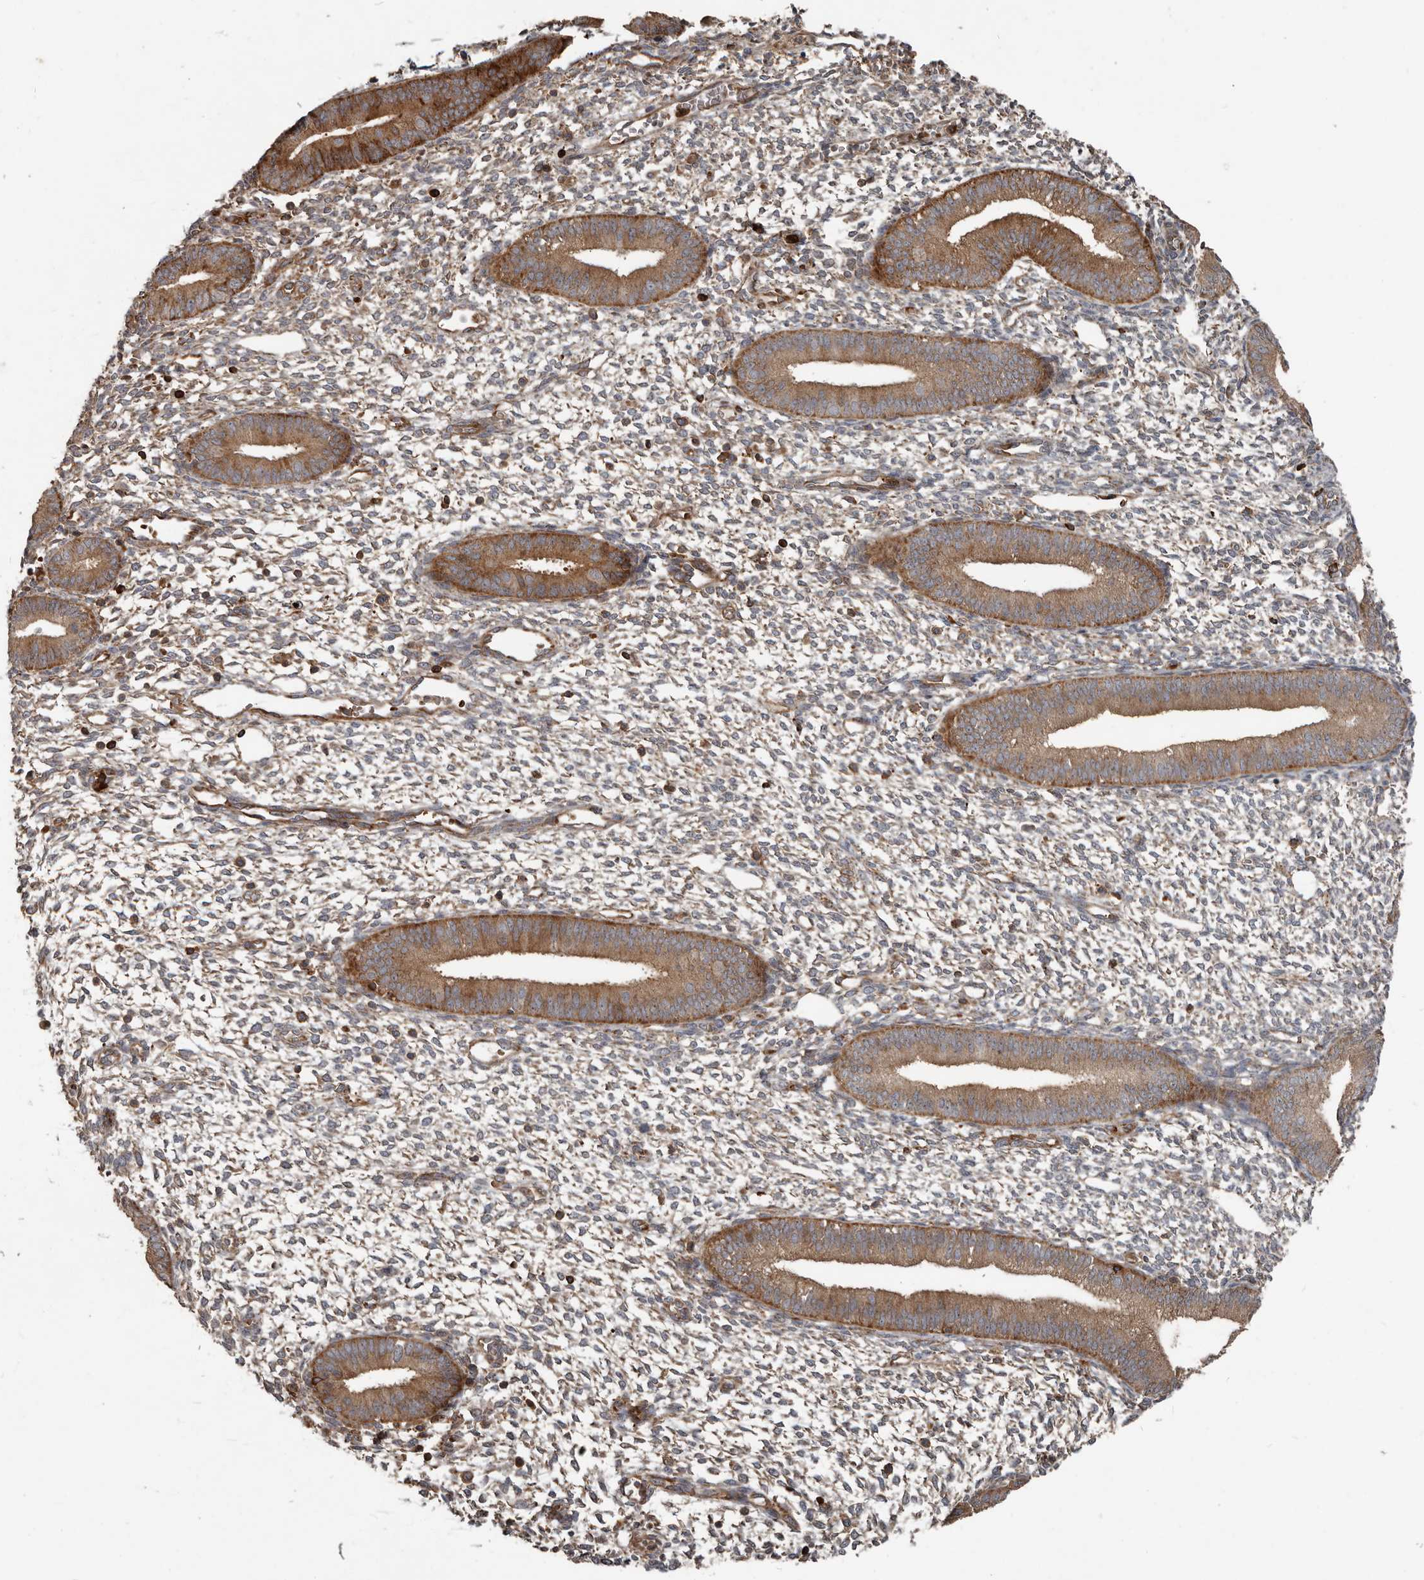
{"staining": {"intensity": "moderate", "quantity": "<25%", "location": "cytoplasmic/membranous"}, "tissue": "endometrium", "cell_type": "Cells in endometrial stroma", "image_type": "normal", "snomed": [{"axis": "morphology", "description": "Normal tissue, NOS"}, {"axis": "topography", "description": "Endometrium"}], "caption": "A histopathology image of human endometrium stained for a protein reveals moderate cytoplasmic/membranous brown staining in cells in endometrial stroma. Using DAB (3,3'-diaminobenzidine) (brown) and hematoxylin (blue) stains, captured at high magnification using brightfield microscopy.", "gene": "FBXO31", "patient": {"sex": "female", "age": 46}}